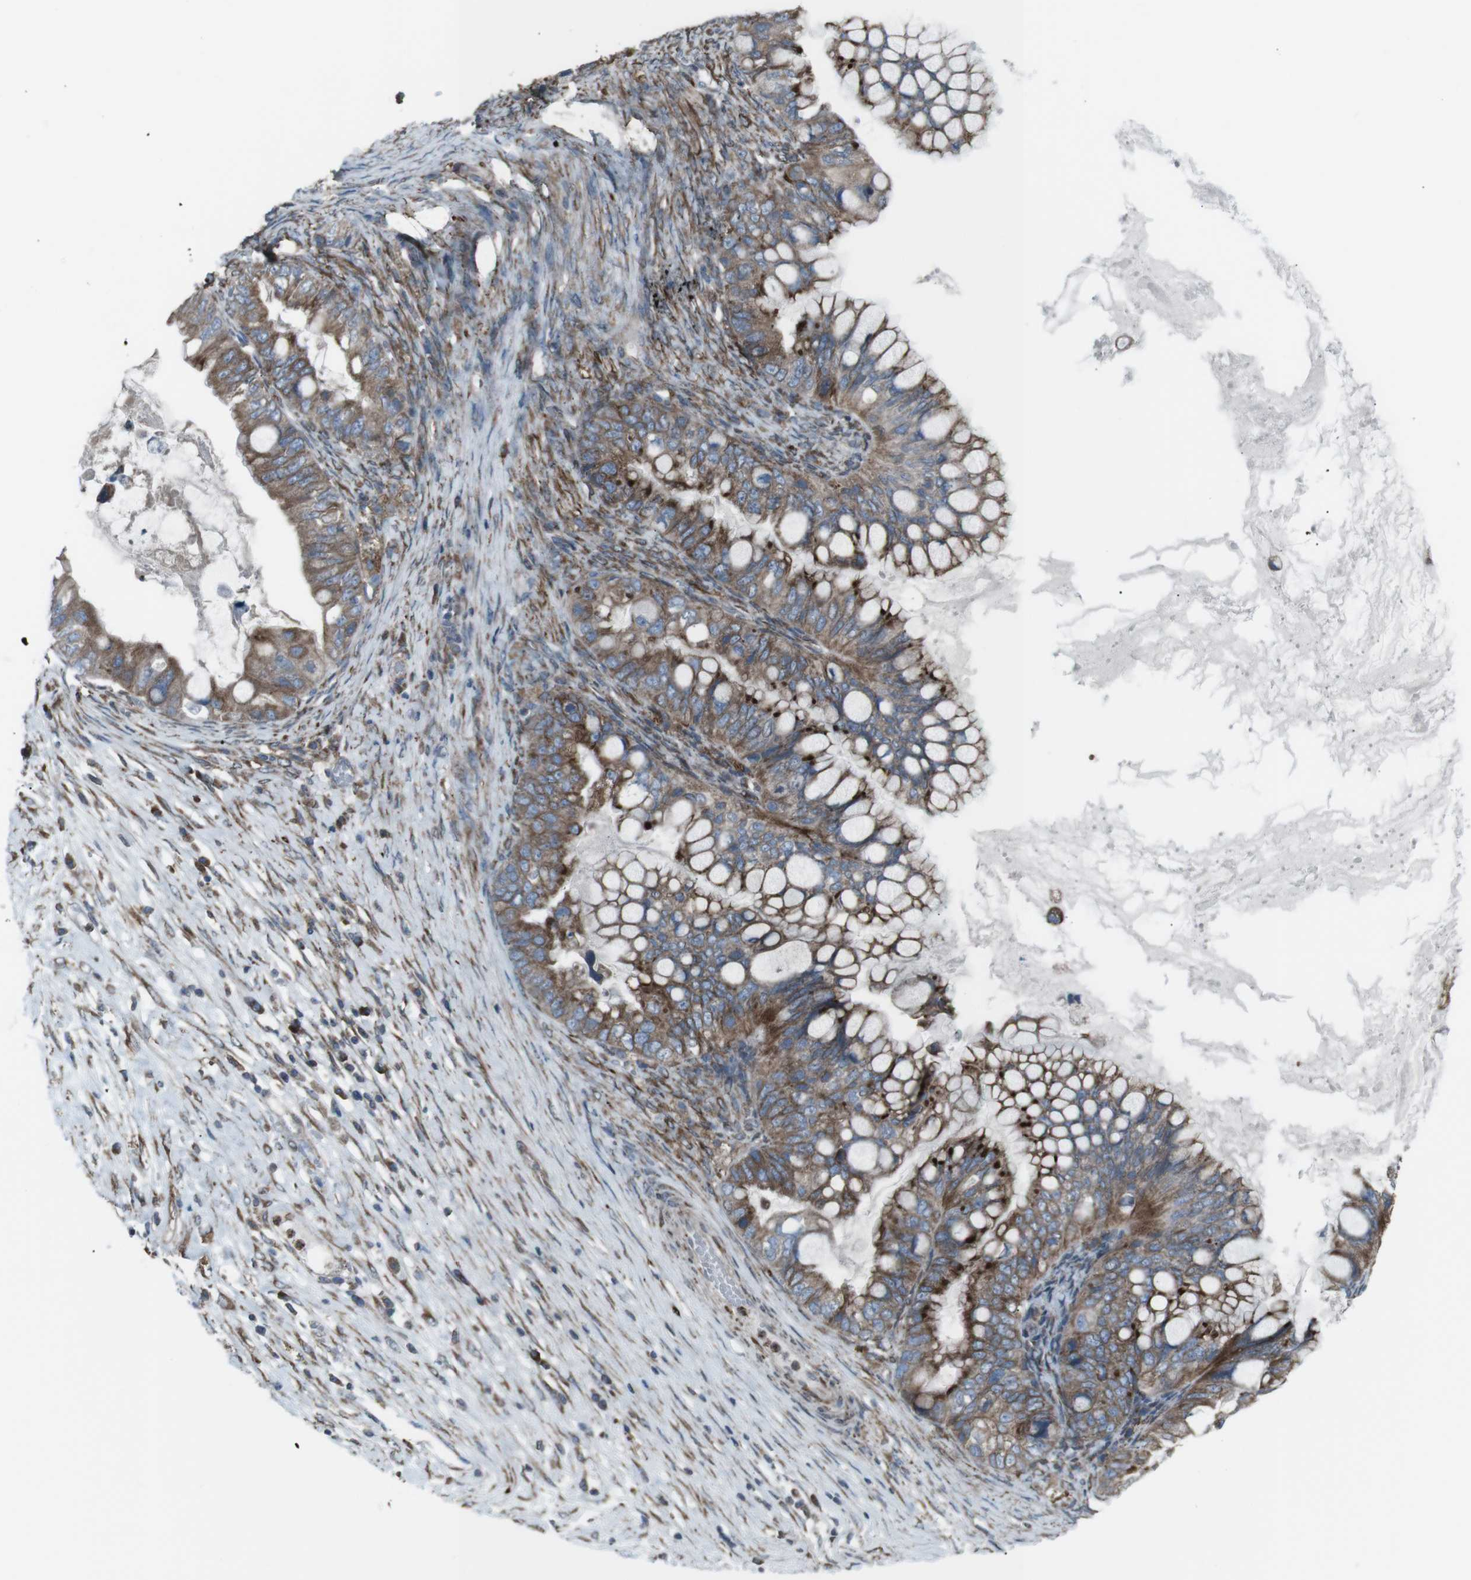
{"staining": {"intensity": "moderate", "quantity": ">75%", "location": "cytoplasmic/membranous"}, "tissue": "ovarian cancer", "cell_type": "Tumor cells", "image_type": "cancer", "snomed": [{"axis": "morphology", "description": "Cystadenocarcinoma, mucinous, NOS"}, {"axis": "topography", "description": "Ovary"}], "caption": "Ovarian cancer (mucinous cystadenocarcinoma) stained with IHC reveals moderate cytoplasmic/membranous expression in approximately >75% of tumor cells.", "gene": "LNPK", "patient": {"sex": "female", "age": 80}}